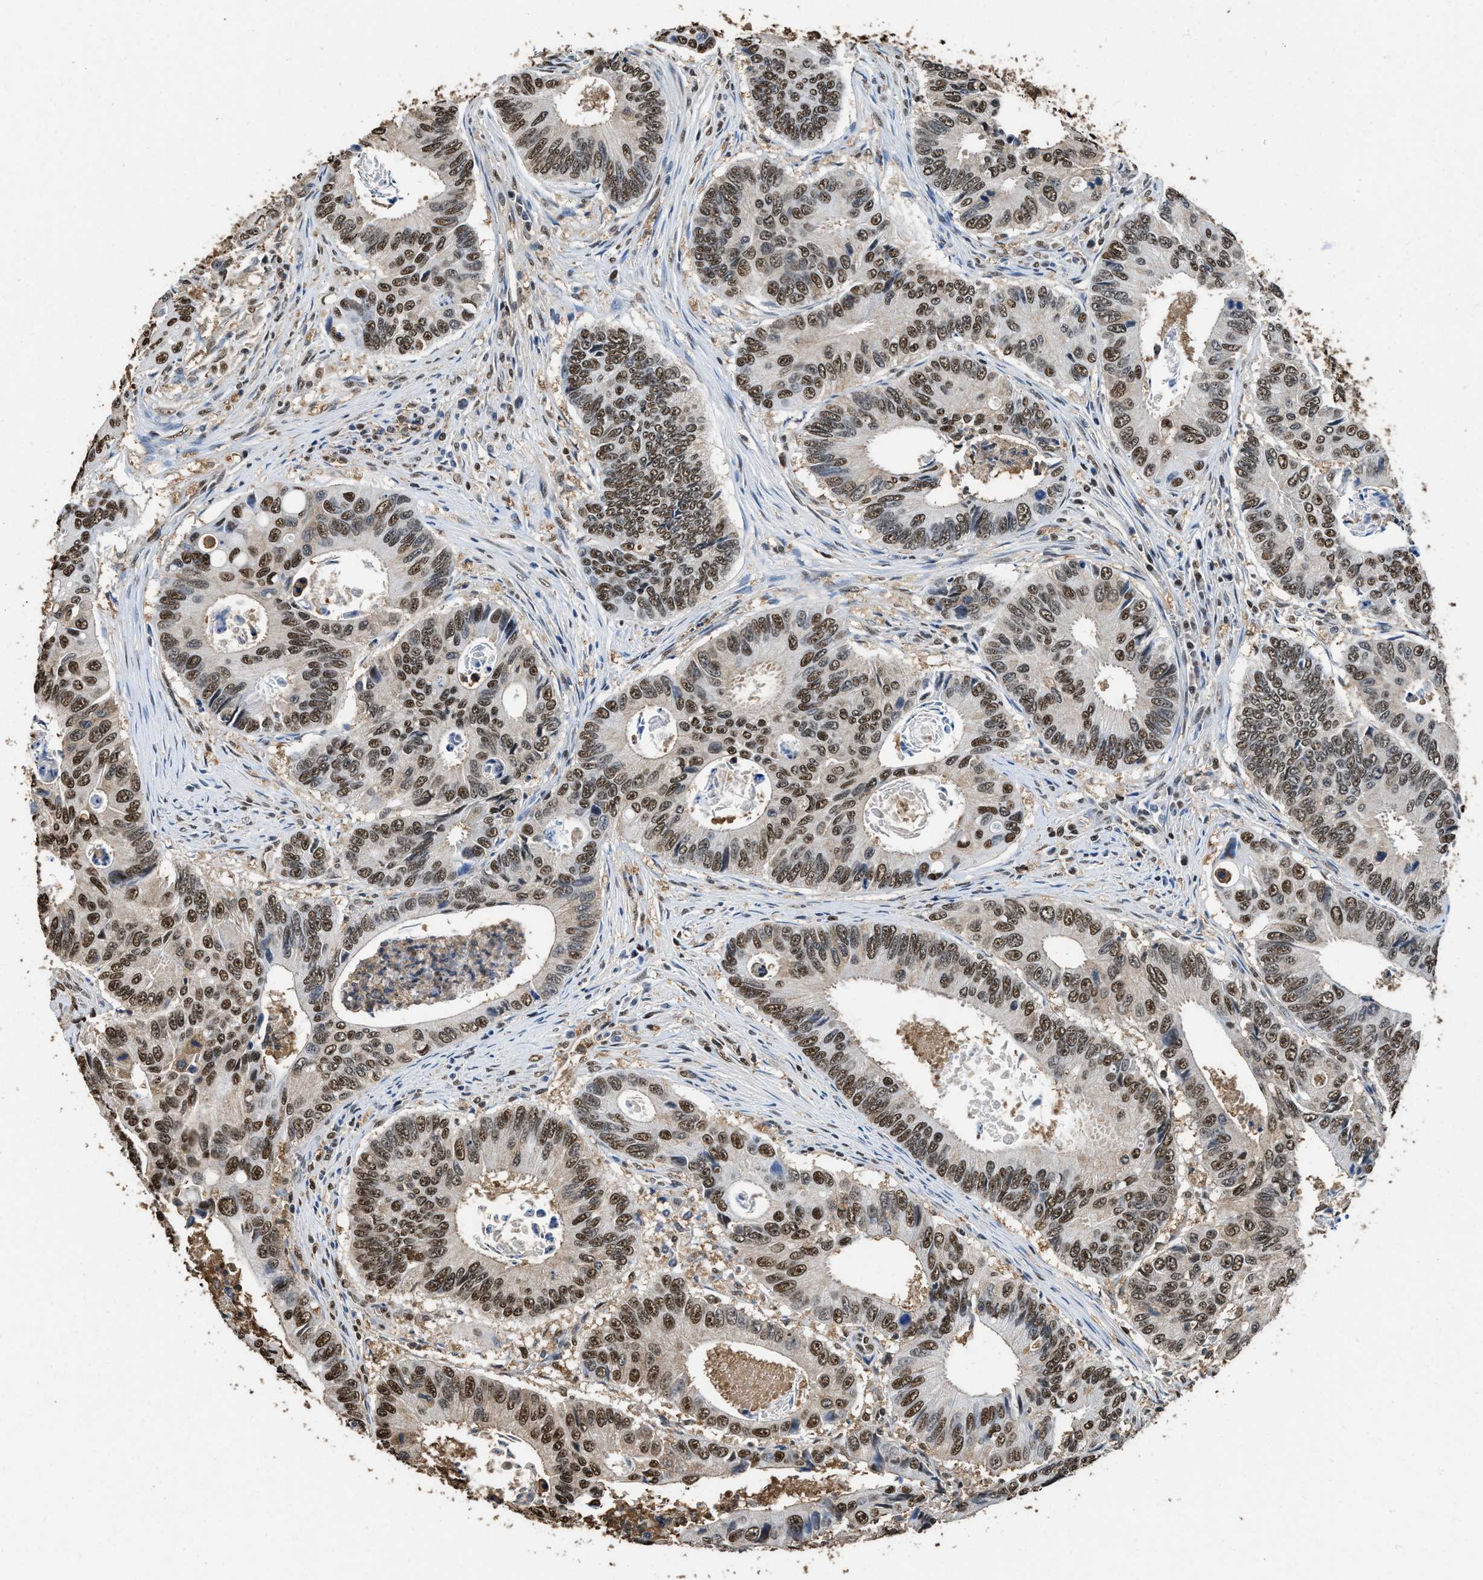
{"staining": {"intensity": "moderate", "quantity": ">75%", "location": "nuclear"}, "tissue": "colorectal cancer", "cell_type": "Tumor cells", "image_type": "cancer", "snomed": [{"axis": "morphology", "description": "Inflammation, NOS"}, {"axis": "morphology", "description": "Adenocarcinoma, NOS"}, {"axis": "topography", "description": "Colon"}], "caption": "High-magnification brightfield microscopy of colorectal cancer stained with DAB (brown) and counterstained with hematoxylin (blue). tumor cells exhibit moderate nuclear positivity is identified in about>75% of cells. (IHC, brightfield microscopy, high magnification).", "gene": "GAPDH", "patient": {"sex": "male", "age": 72}}